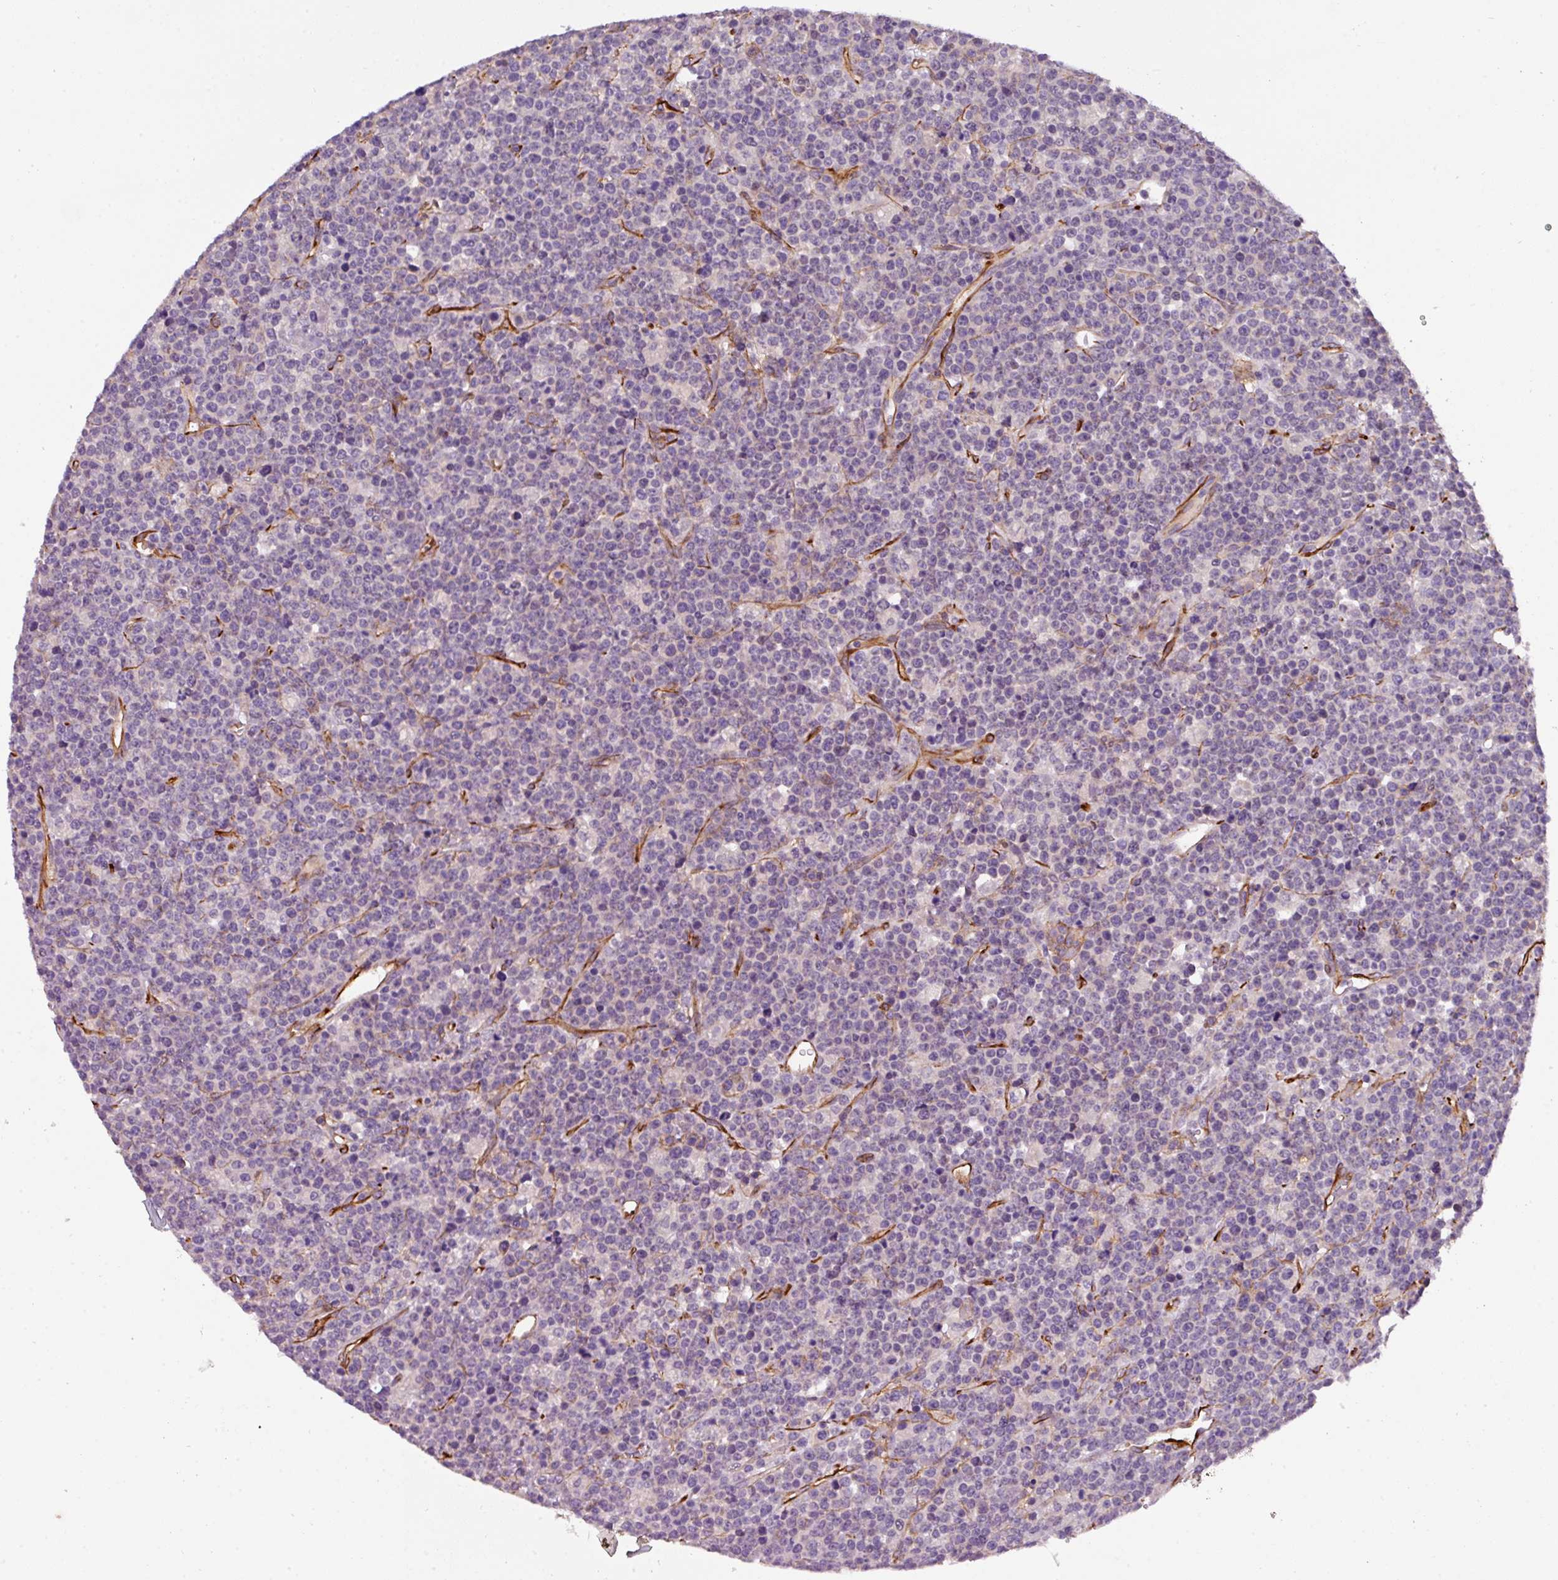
{"staining": {"intensity": "negative", "quantity": "none", "location": "none"}, "tissue": "lymphoma", "cell_type": "Tumor cells", "image_type": "cancer", "snomed": [{"axis": "morphology", "description": "Malignant lymphoma, non-Hodgkin's type, High grade"}, {"axis": "topography", "description": "Ovary"}], "caption": "A high-resolution photomicrograph shows immunohistochemistry staining of high-grade malignant lymphoma, non-Hodgkin's type, which displays no significant expression in tumor cells.", "gene": "PARD6A", "patient": {"sex": "female", "age": 56}}